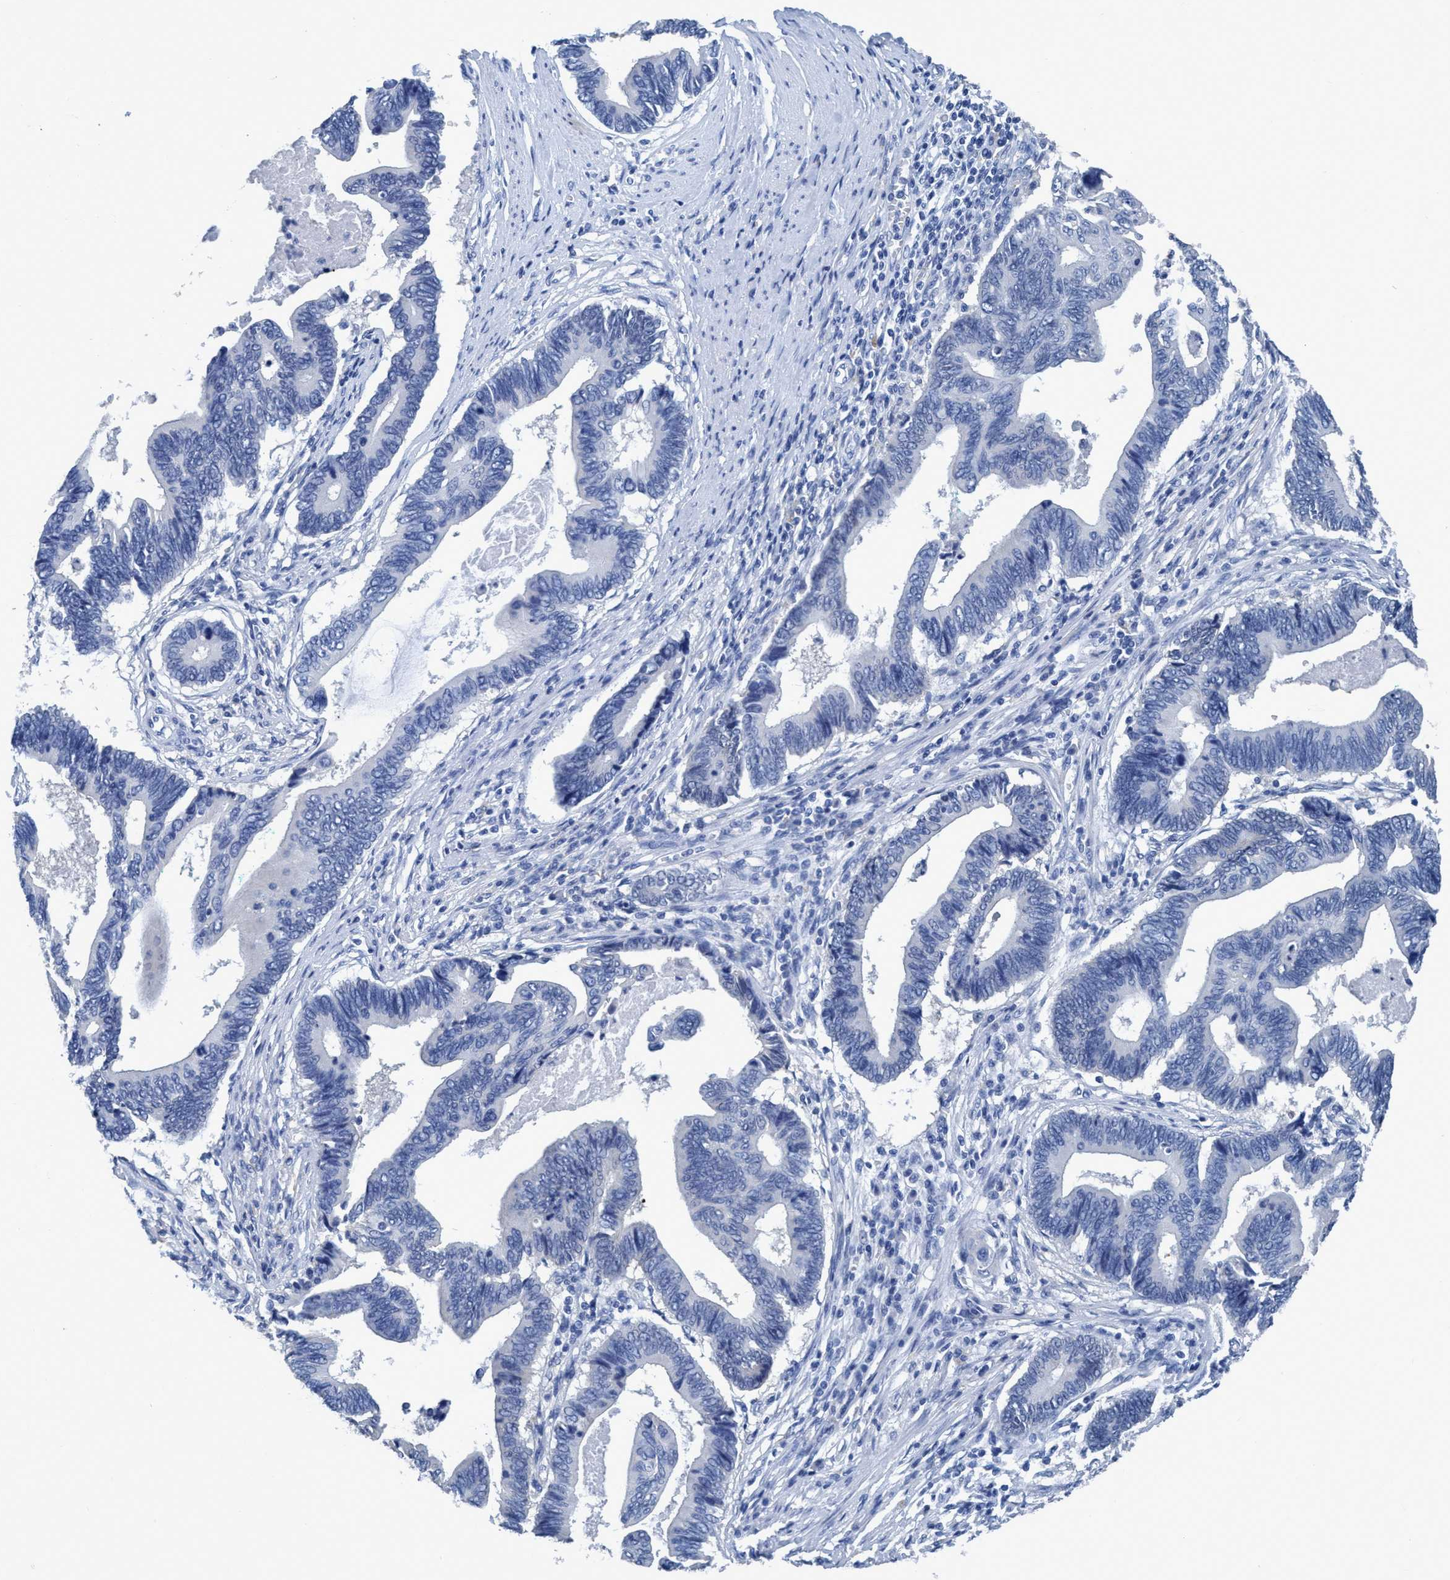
{"staining": {"intensity": "negative", "quantity": "none", "location": "none"}, "tissue": "pancreatic cancer", "cell_type": "Tumor cells", "image_type": "cancer", "snomed": [{"axis": "morphology", "description": "Adenocarcinoma, NOS"}, {"axis": "topography", "description": "Pancreas"}], "caption": "Image shows no protein positivity in tumor cells of adenocarcinoma (pancreatic) tissue.", "gene": "DNAI1", "patient": {"sex": "female", "age": 70}}